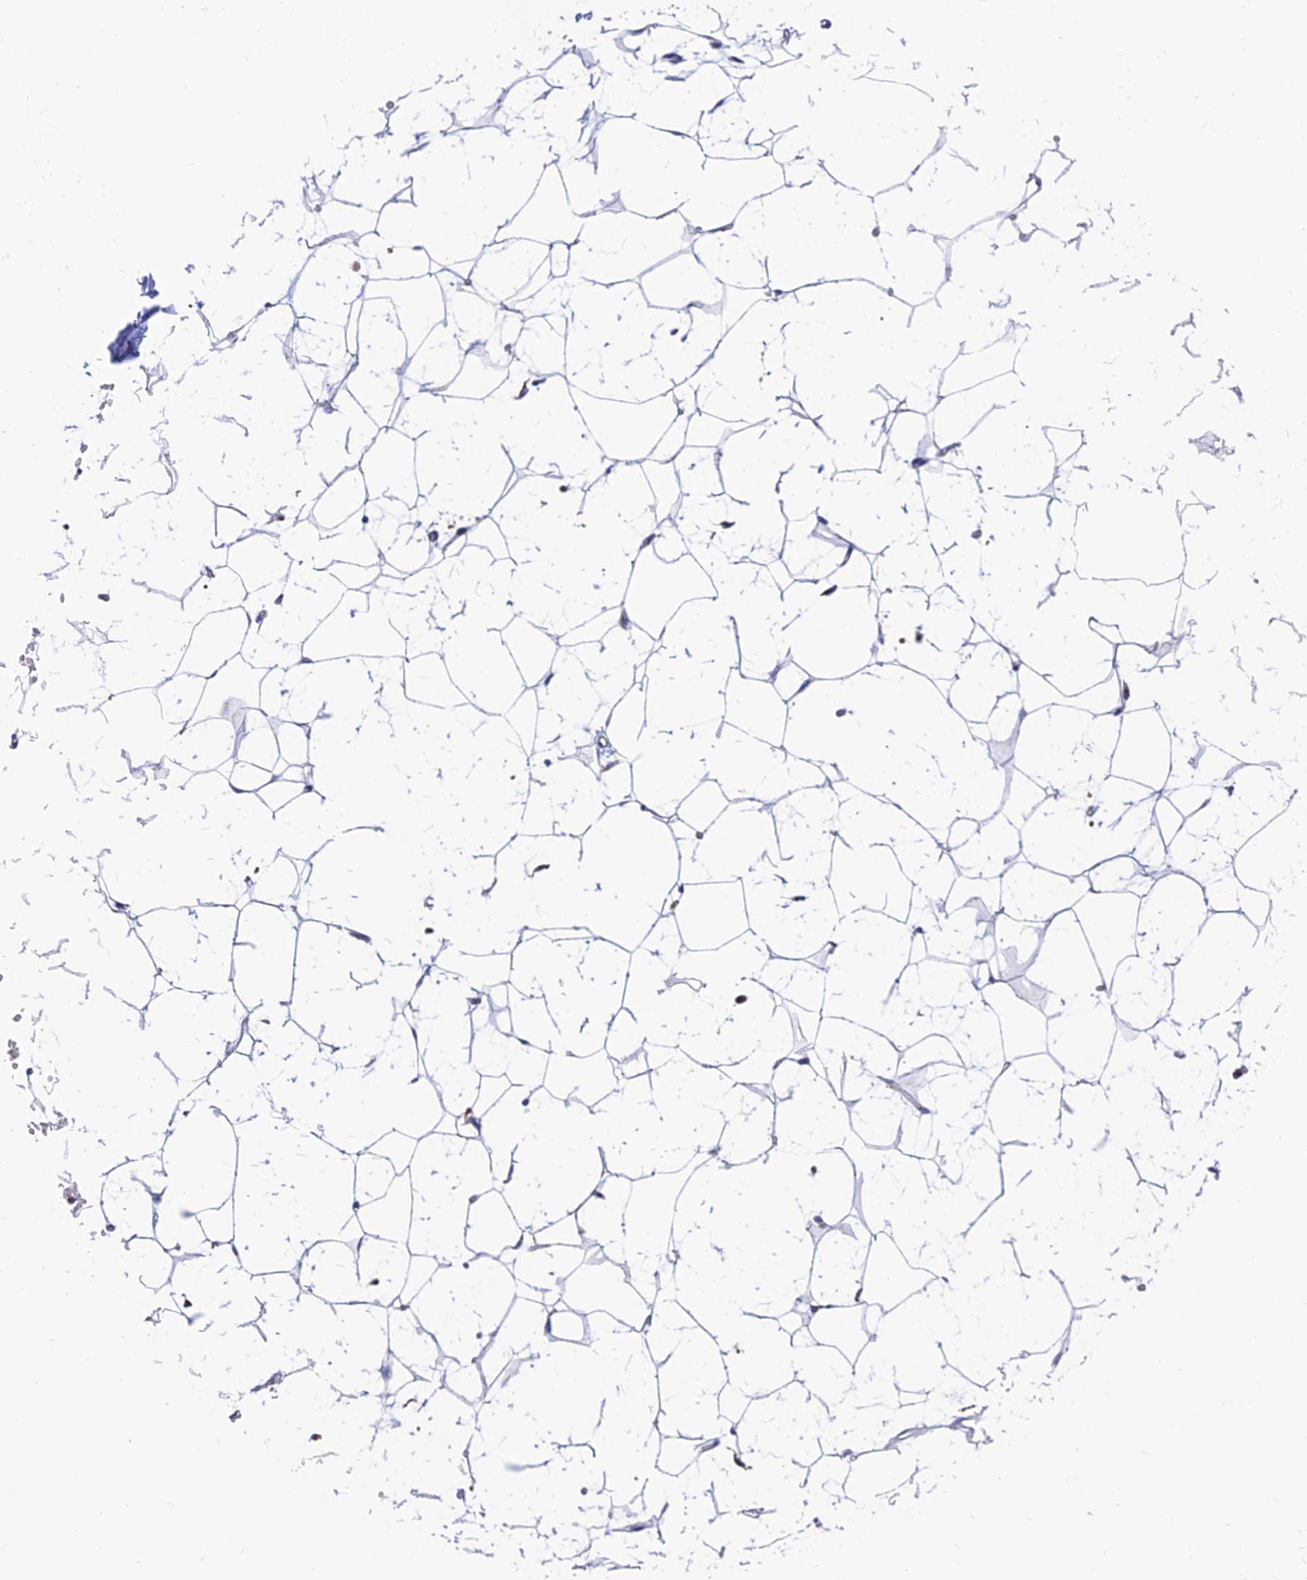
{"staining": {"intensity": "negative", "quantity": "none", "location": "none"}, "tissue": "adipose tissue", "cell_type": "Adipocytes", "image_type": "normal", "snomed": [{"axis": "morphology", "description": "Normal tissue, NOS"}, {"axis": "topography", "description": "Breast"}], "caption": "DAB immunohistochemical staining of unremarkable human adipose tissue exhibits no significant positivity in adipocytes. Brightfield microscopy of immunohistochemistry stained with DAB (3,3'-diaminobenzidine) (brown) and hematoxylin (blue), captured at high magnification.", "gene": "SPNS1", "patient": {"sex": "female", "age": 23}}